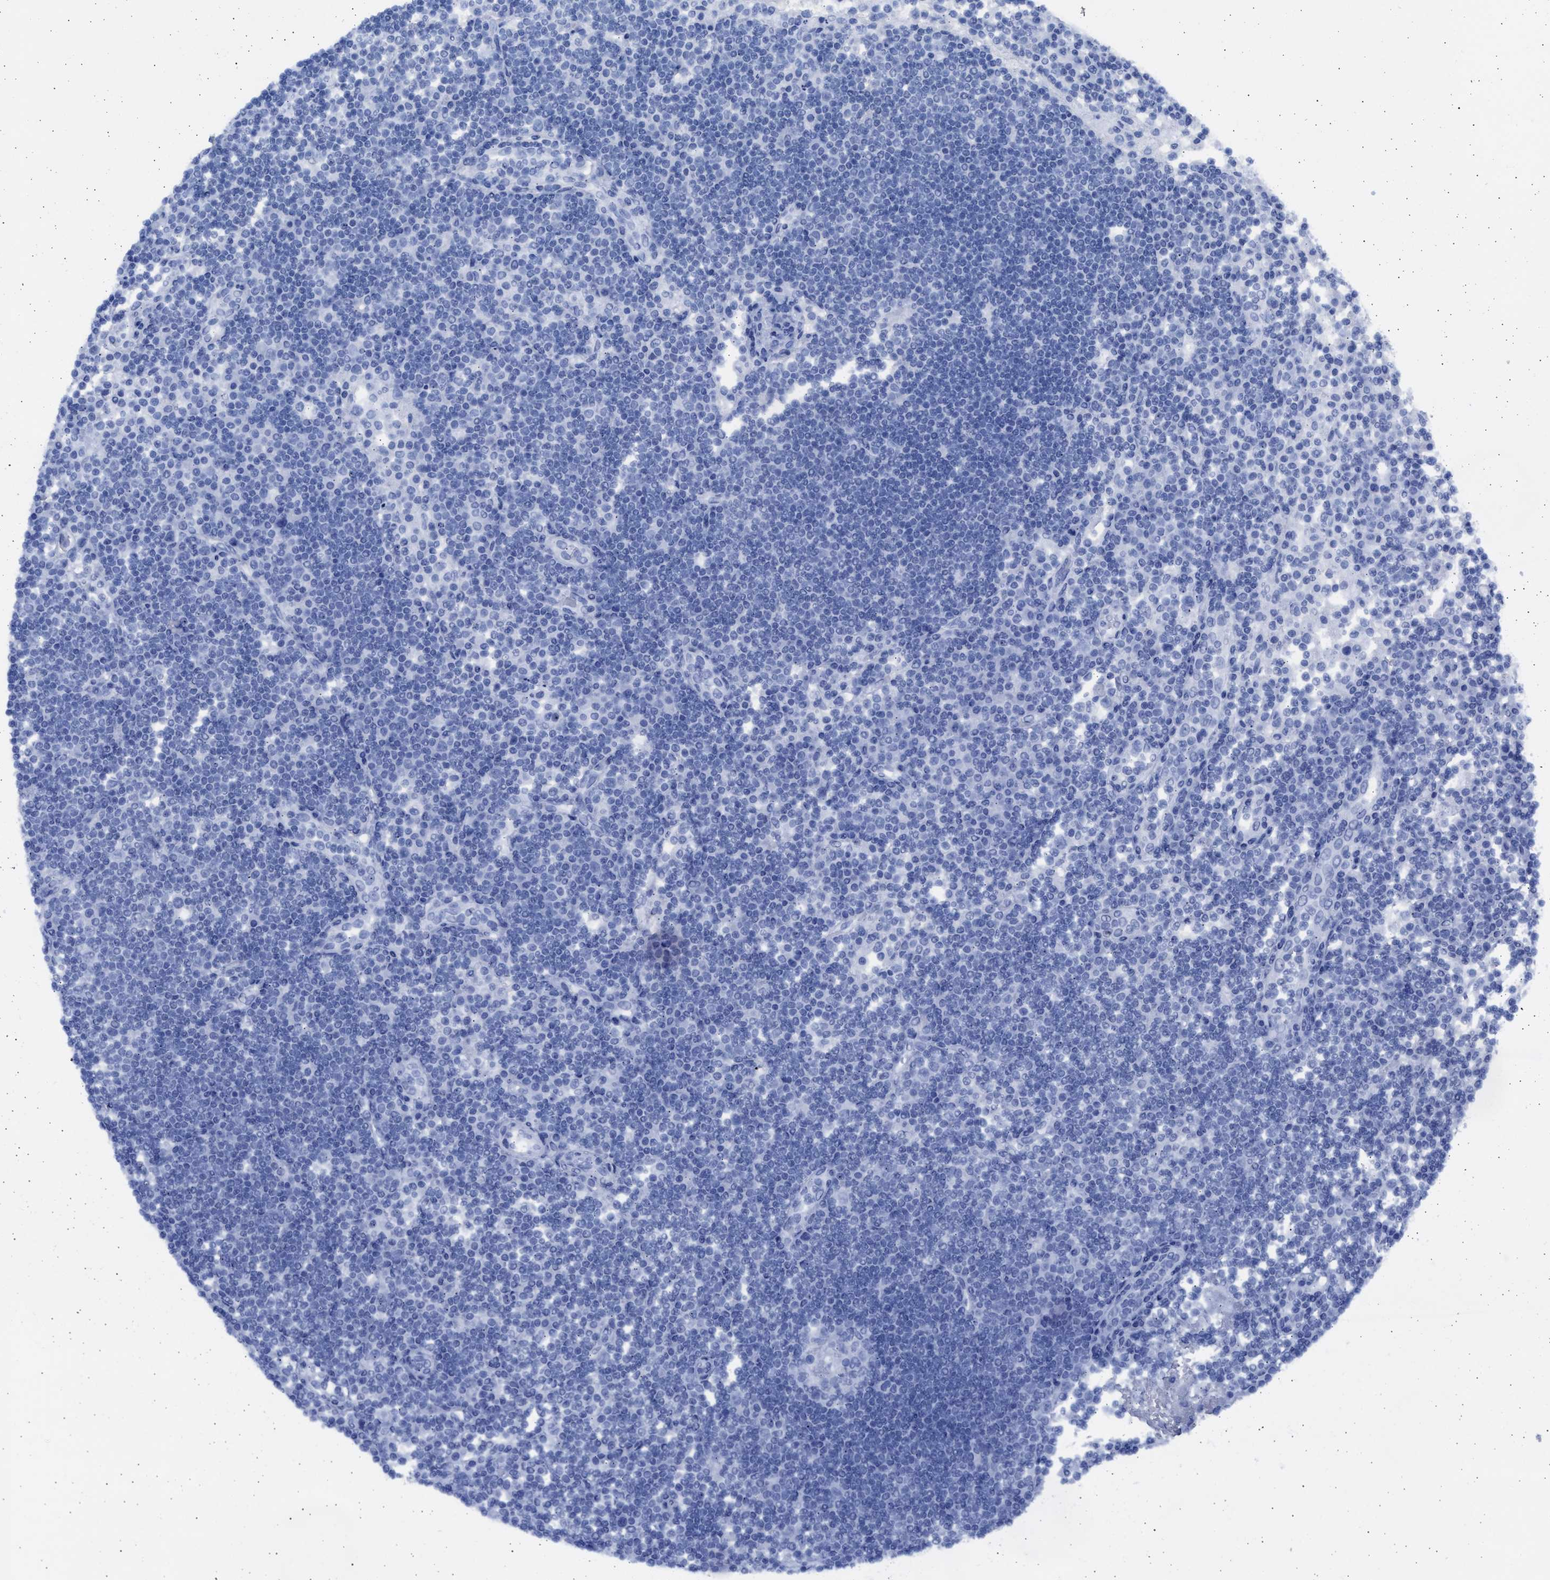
{"staining": {"intensity": "negative", "quantity": "none", "location": "none"}, "tissue": "lymph node", "cell_type": "Germinal center cells", "image_type": "normal", "snomed": [{"axis": "morphology", "description": "Normal tissue, NOS"}, {"axis": "topography", "description": "Lymph node"}], "caption": "Lymph node stained for a protein using immunohistochemistry (IHC) shows no positivity germinal center cells.", "gene": "ALDOC", "patient": {"sex": "female", "age": 53}}